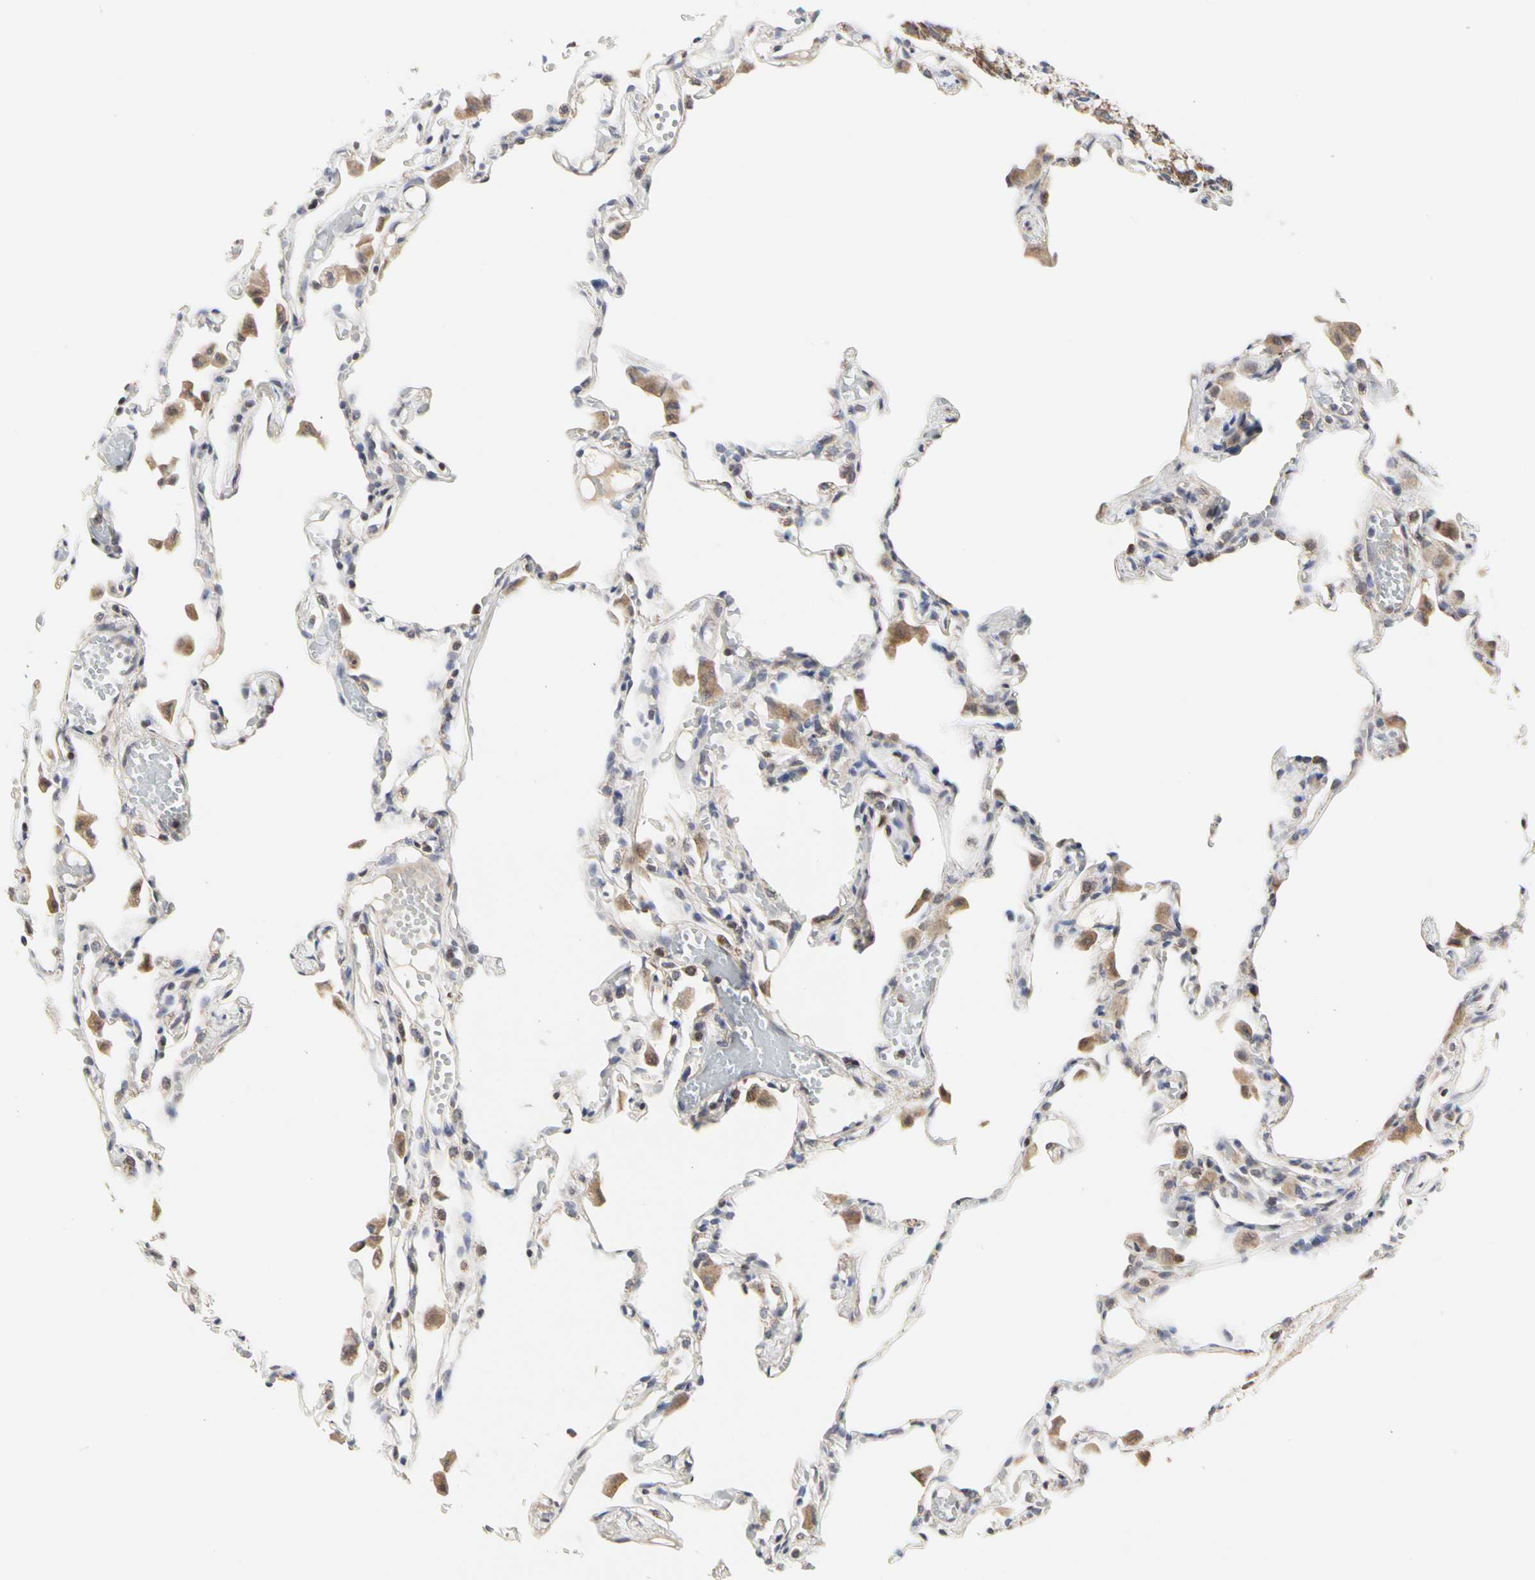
{"staining": {"intensity": "weak", "quantity": "<25%", "location": "cytoplasmic/membranous"}, "tissue": "lung", "cell_type": "Alveolar cells", "image_type": "normal", "snomed": [{"axis": "morphology", "description": "Normal tissue, NOS"}, {"axis": "topography", "description": "Lung"}], "caption": "Immunohistochemistry photomicrograph of benign human lung stained for a protein (brown), which displays no expression in alveolar cells.", "gene": "TSKU", "patient": {"sex": "female", "age": 49}}